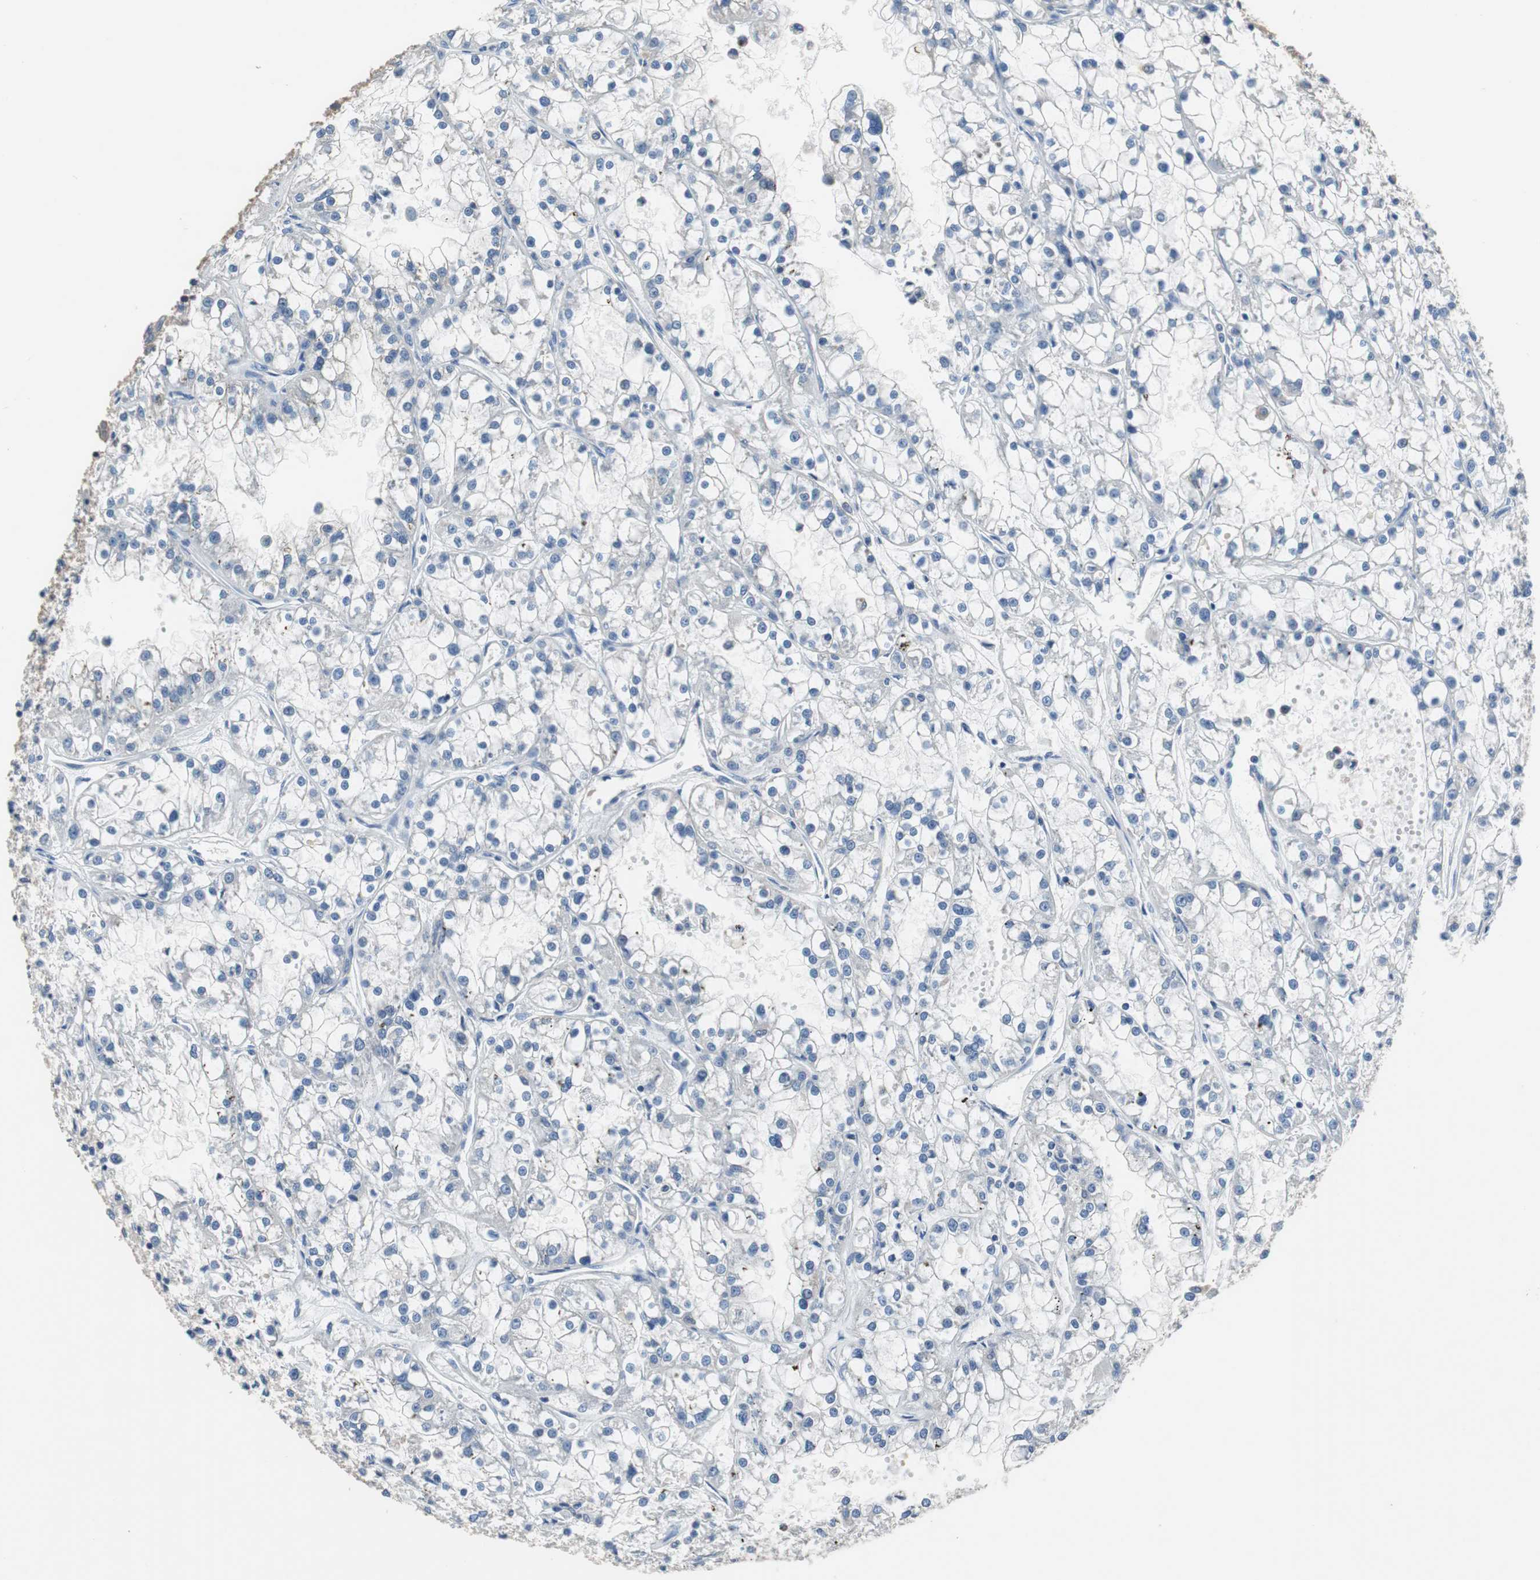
{"staining": {"intensity": "negative", "quantity": "none", "location": "none"}, "tissue": "renal cancer", "cell_type": "Tumor cells", "image_type": "cancer", "snomed": [{"axis": "morphology", "description": "Adenocarcinoma, NOS"}, {"axis": "topography", "description": "Kidney"}], "caption": "Histopathology image shows no protein expression in tumor cells of adenocarcinoma (renal) tissue. (DAB (3,3'-diaminobenzidine) immunohistochemistry (IHC) with hematoxylin counter stain).", "gene": "PRKCA", "patient": {"sex": "female", "age": 52}}